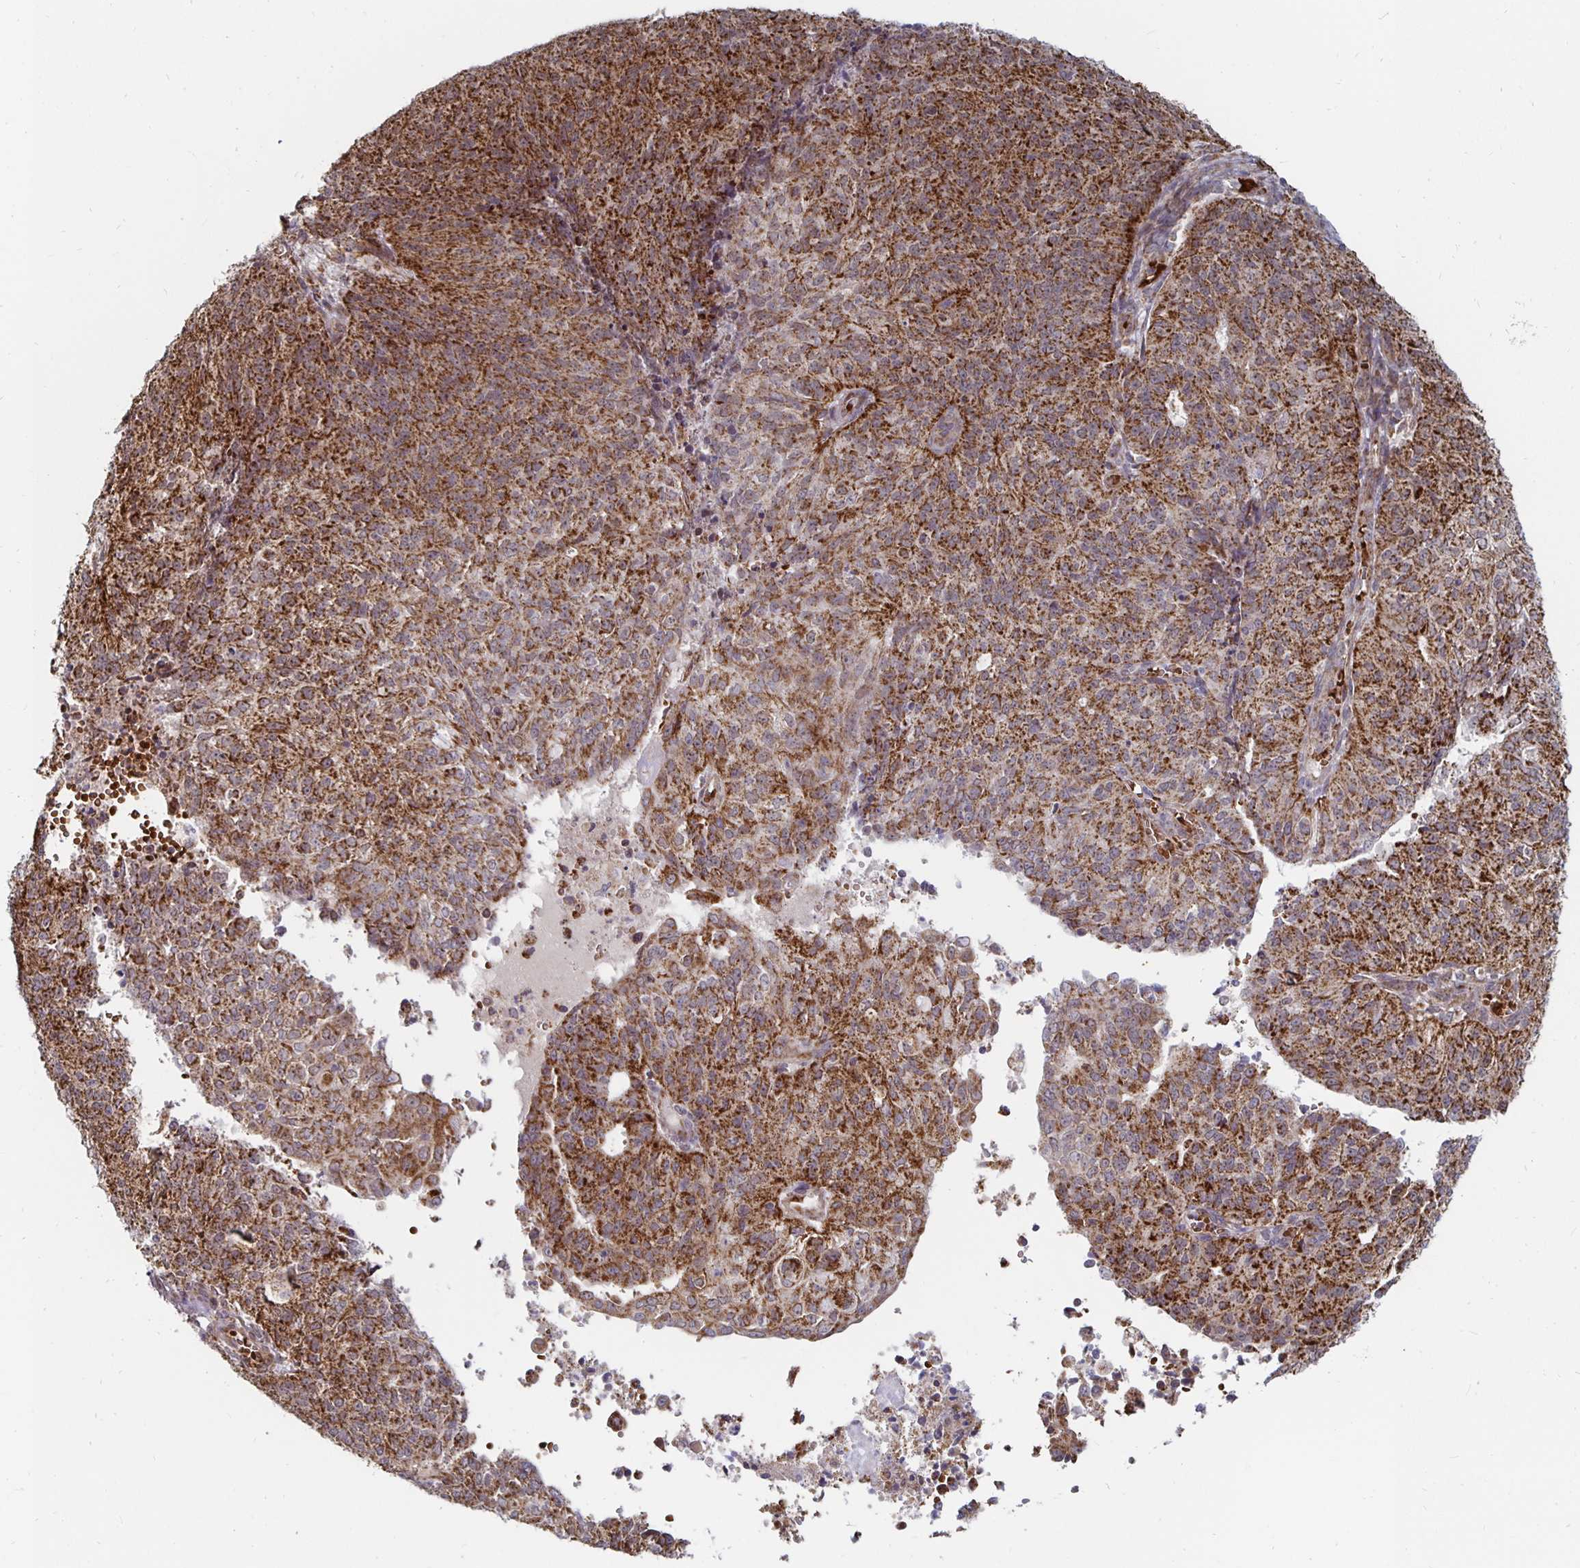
{"staining": {"intensity": "strong", "quantity": ">75%", "location": "cytoplasmic/membranous"}, "tissue": "endometrial cancer", "cell_type": "Tumor cells", "image_type": "cancer", "snomed": [{"axis": "morphology", "description": "Adenocarcinoma, NOS"}, {"axis": "topography", "description": "Endometrium"}], "caption": "Adenocarcinoma (endometrial) stained with a protein marker exhibits strong staining in tumor cells.", "gene": "MRPL28", "patient": {"sex": "female", "age": 82}}